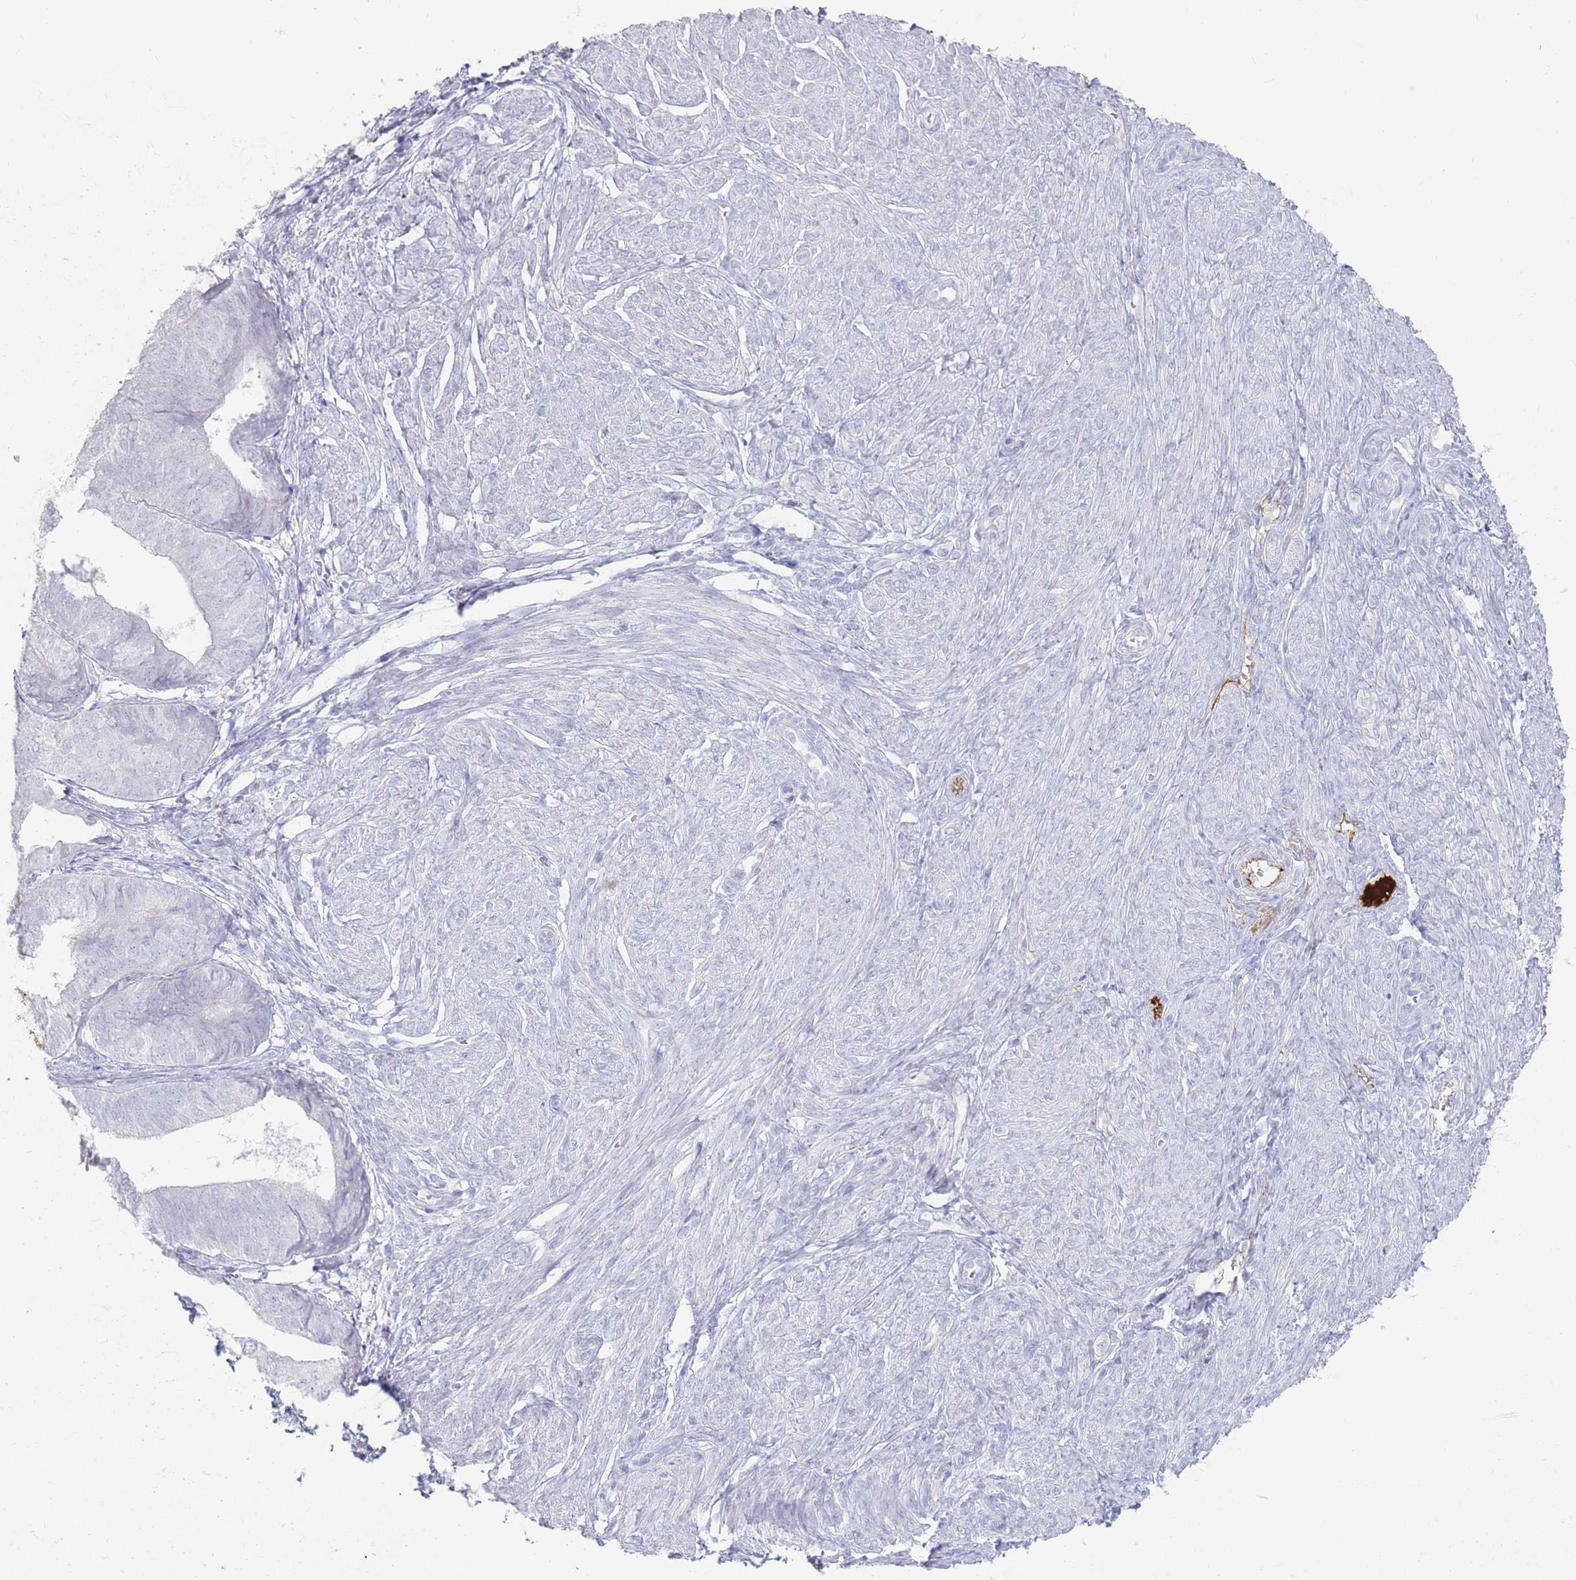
{"staining": {"intensity": "negative", "quantity": "none", "location": "none"}, "tissue": "endometrial cancer", "cell_type": "Tumor cells", "image_type": "cancer", "snomed": [{"axis": "morphology", "description": "Adenocarcinoma, NOS"}, {"axis": "topography", "description": "Endometrium"}], "caption": "Tumor cells show no significant staining in endometrial cancer. (DAB (3,3'-diaminobenzidine) IHC visualized using brightfield microscopy, high magnification).", "gene": "PRG4", "patient": {"sex": "female", "age": 87}}